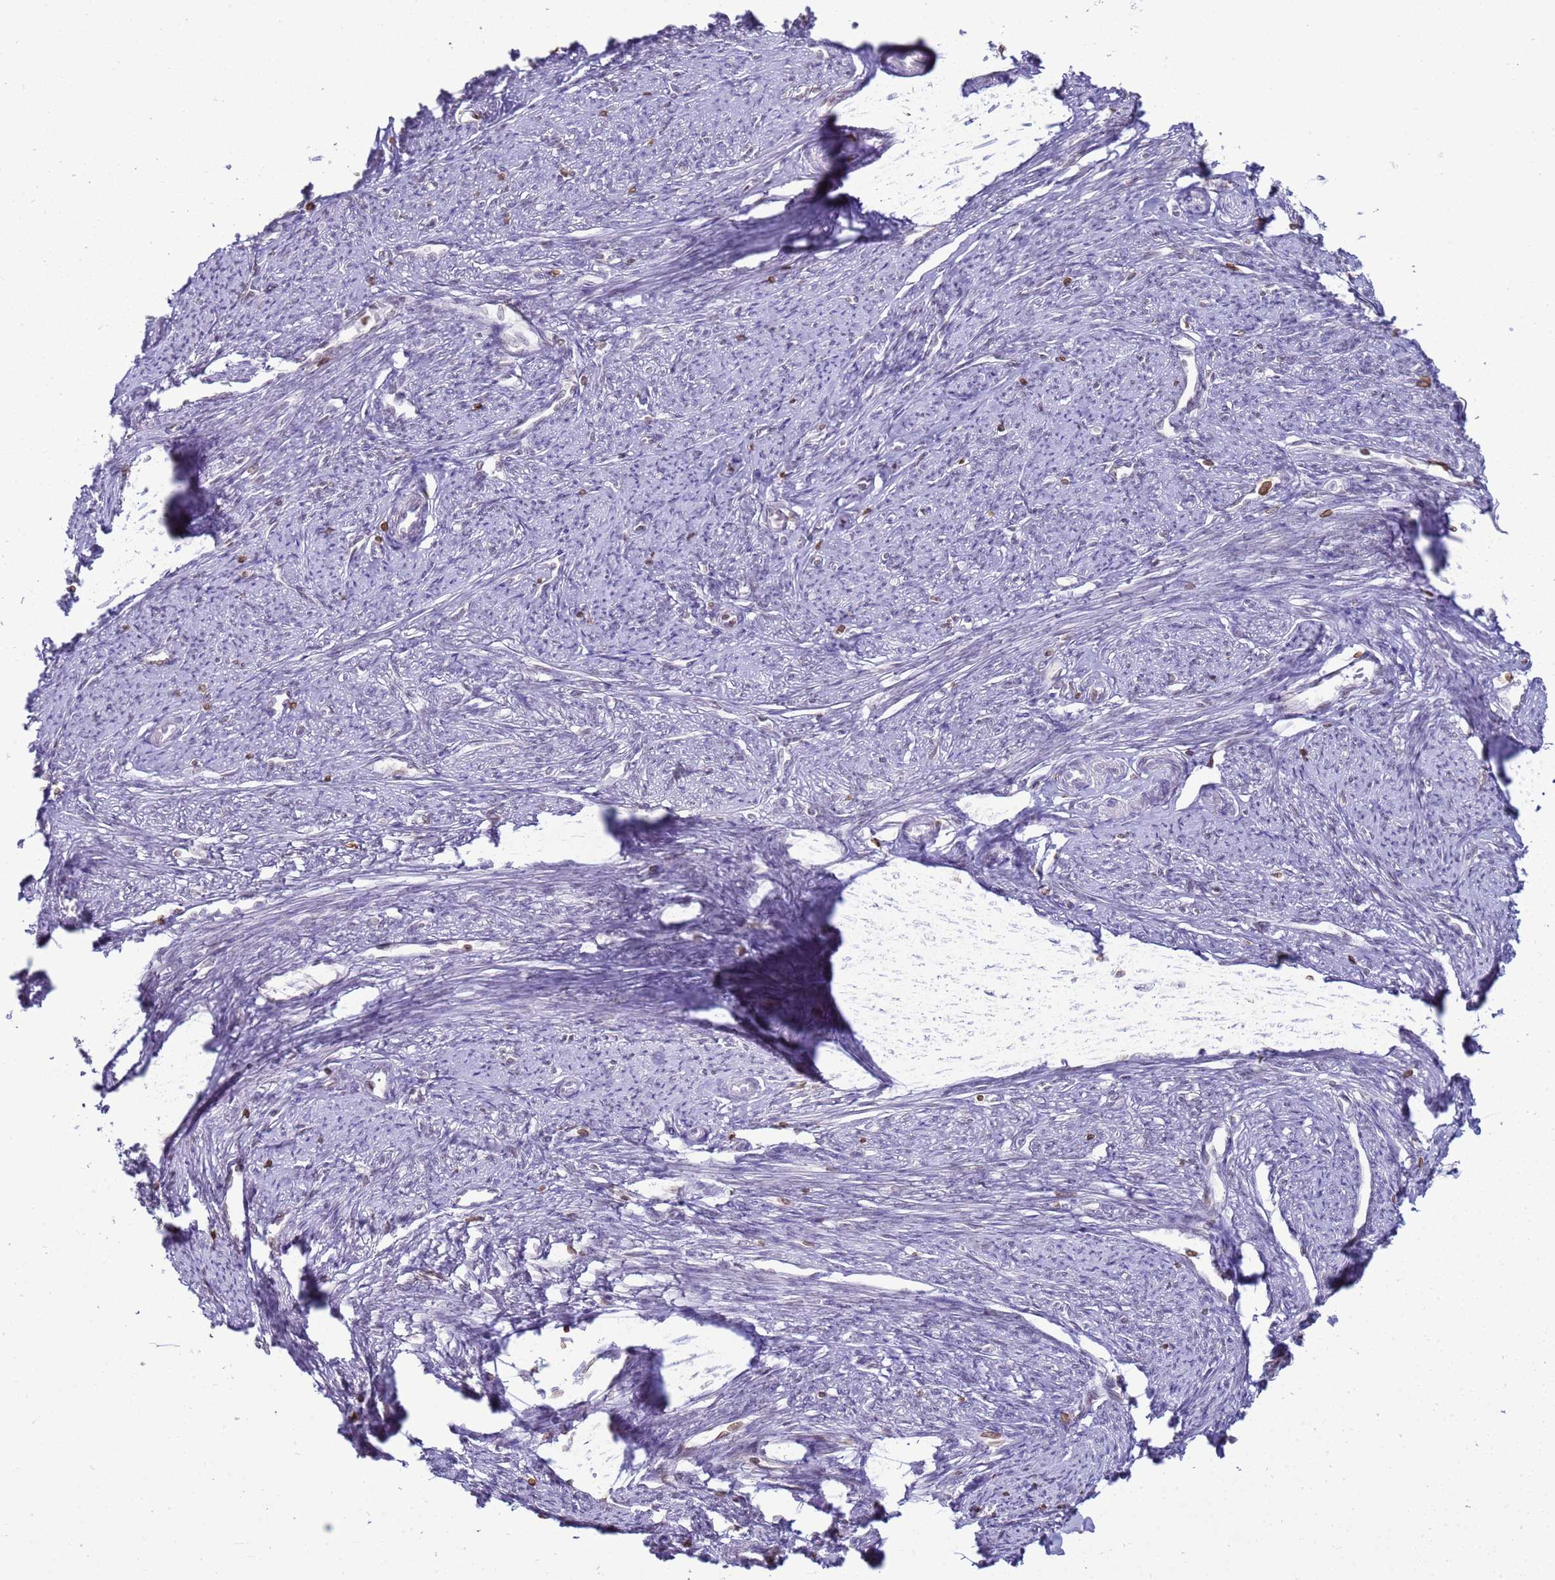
{"staining": {"intensity": "negative", "quantity": "none", "location": "none"}, "tissue": "smooth muscle", "cell_type": "Smooth muscle cells", "image_type": "normal", "snomed": [{"axis": "morphology", "description": "Normal tissue, NOS"}, {"axis": "topography", "description": "Smooth muscle"}, {"axis": "topography", "description": "Uterus"}], "caption": "Micrograph shows no protein expression in smooth muscle cells of normal smooth muscle. (DAB immunohistochemistry with hematoxylin counter stain).", "gene": "DHX37", "patient": {"sex": "female", "age": 59}}